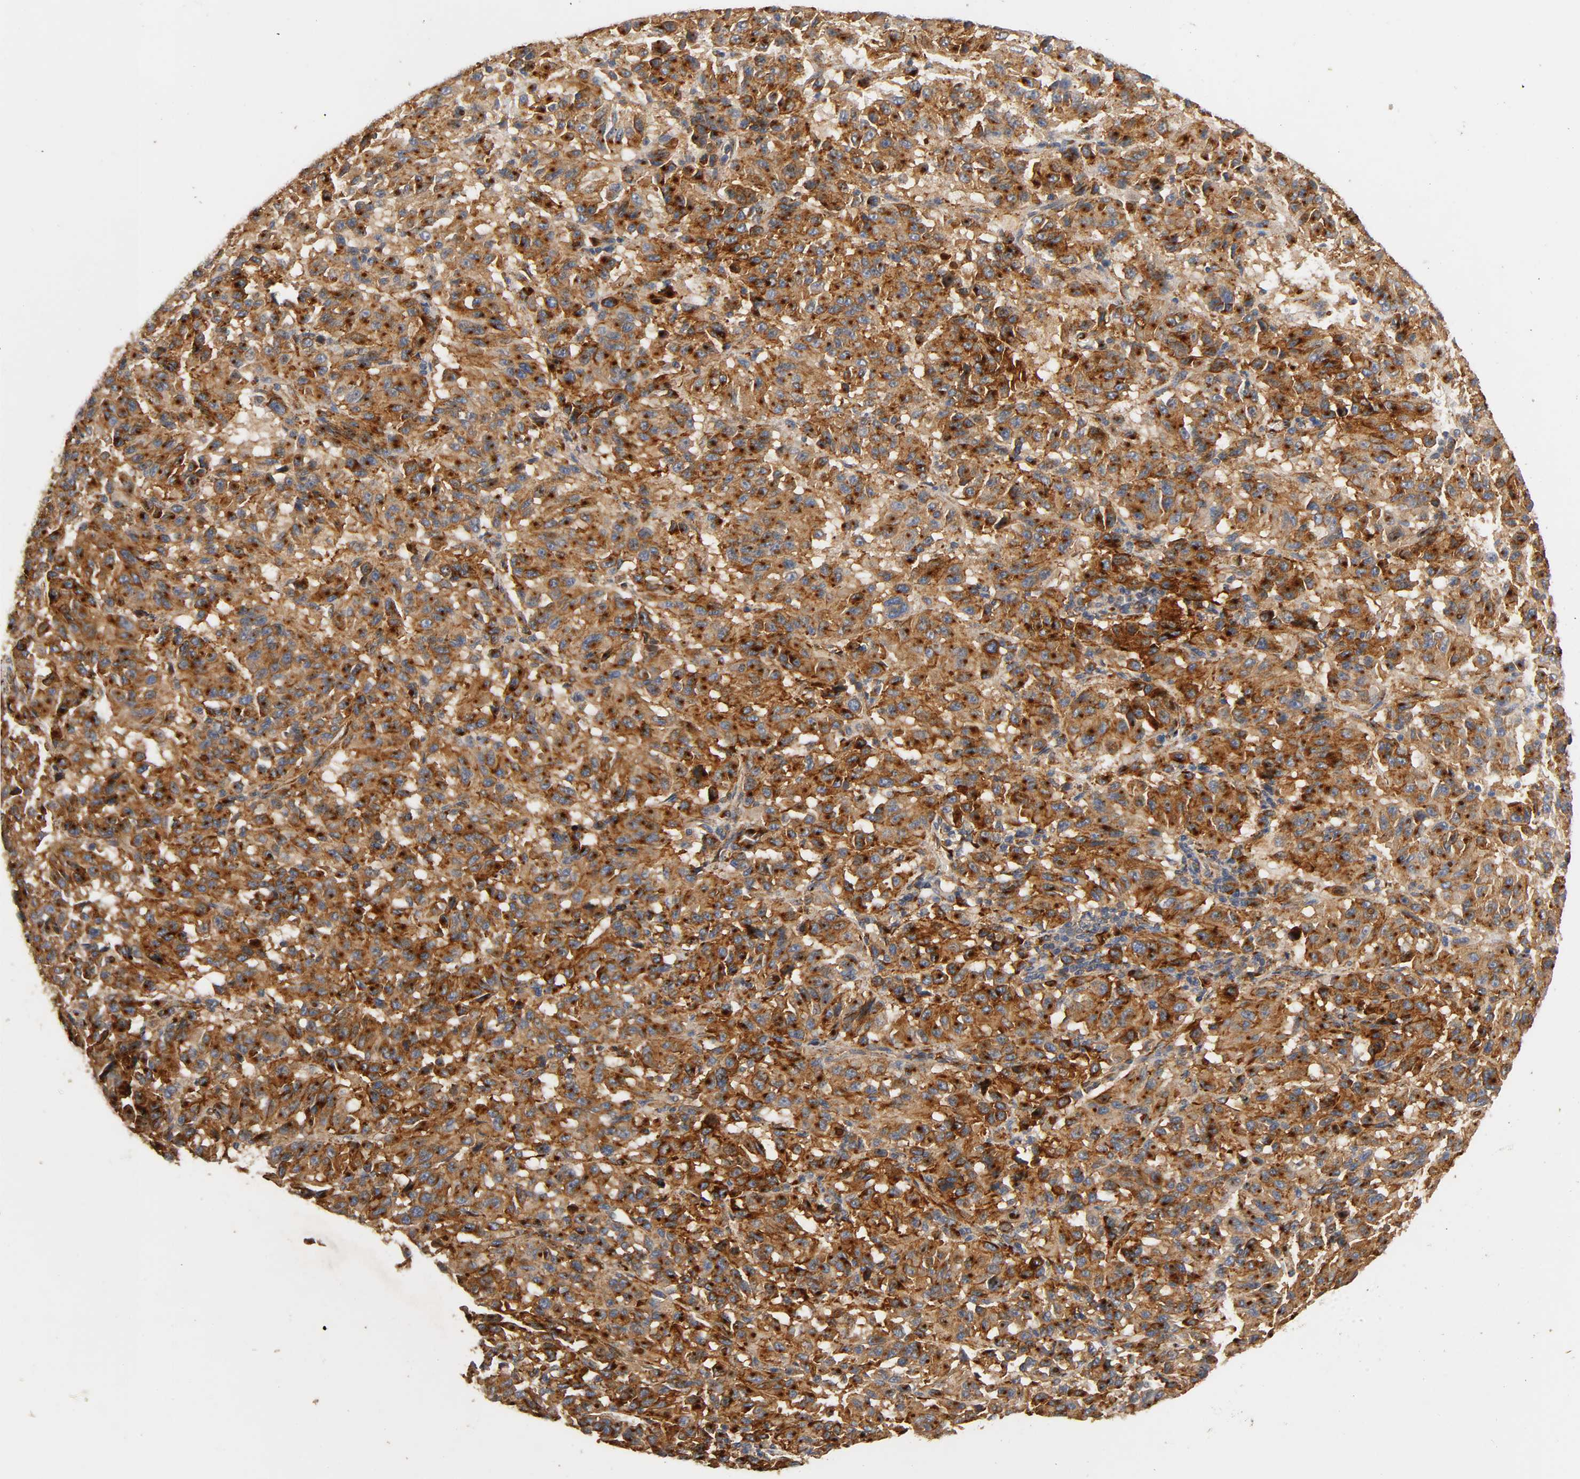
{"staining": {"intensity": "strong", "quantity": ">75%", "location": "cytoplasmic/membranous"}, "tissue": "melanoma", "cell_type": "Tumor cells", "image_type": "cancer", "snomed": [{"axis": "morphology", "description": "Malignant melanoma, Metastatic site"}, {"axis": "topography", "description": "Lung"}], "caption": "An image of melanoma stained for a protein exhibits strong cytoplasmic/membranous brown staining in tumor cells. The protein of interest is stained brown, and the nuclei are stained in blue (DAB (3,3'-diaminobenzidine) IHC with brightfield microscopy, high magnification).", "gene": "IFITM3", "patient": {"sex": "male", "age": 64}}